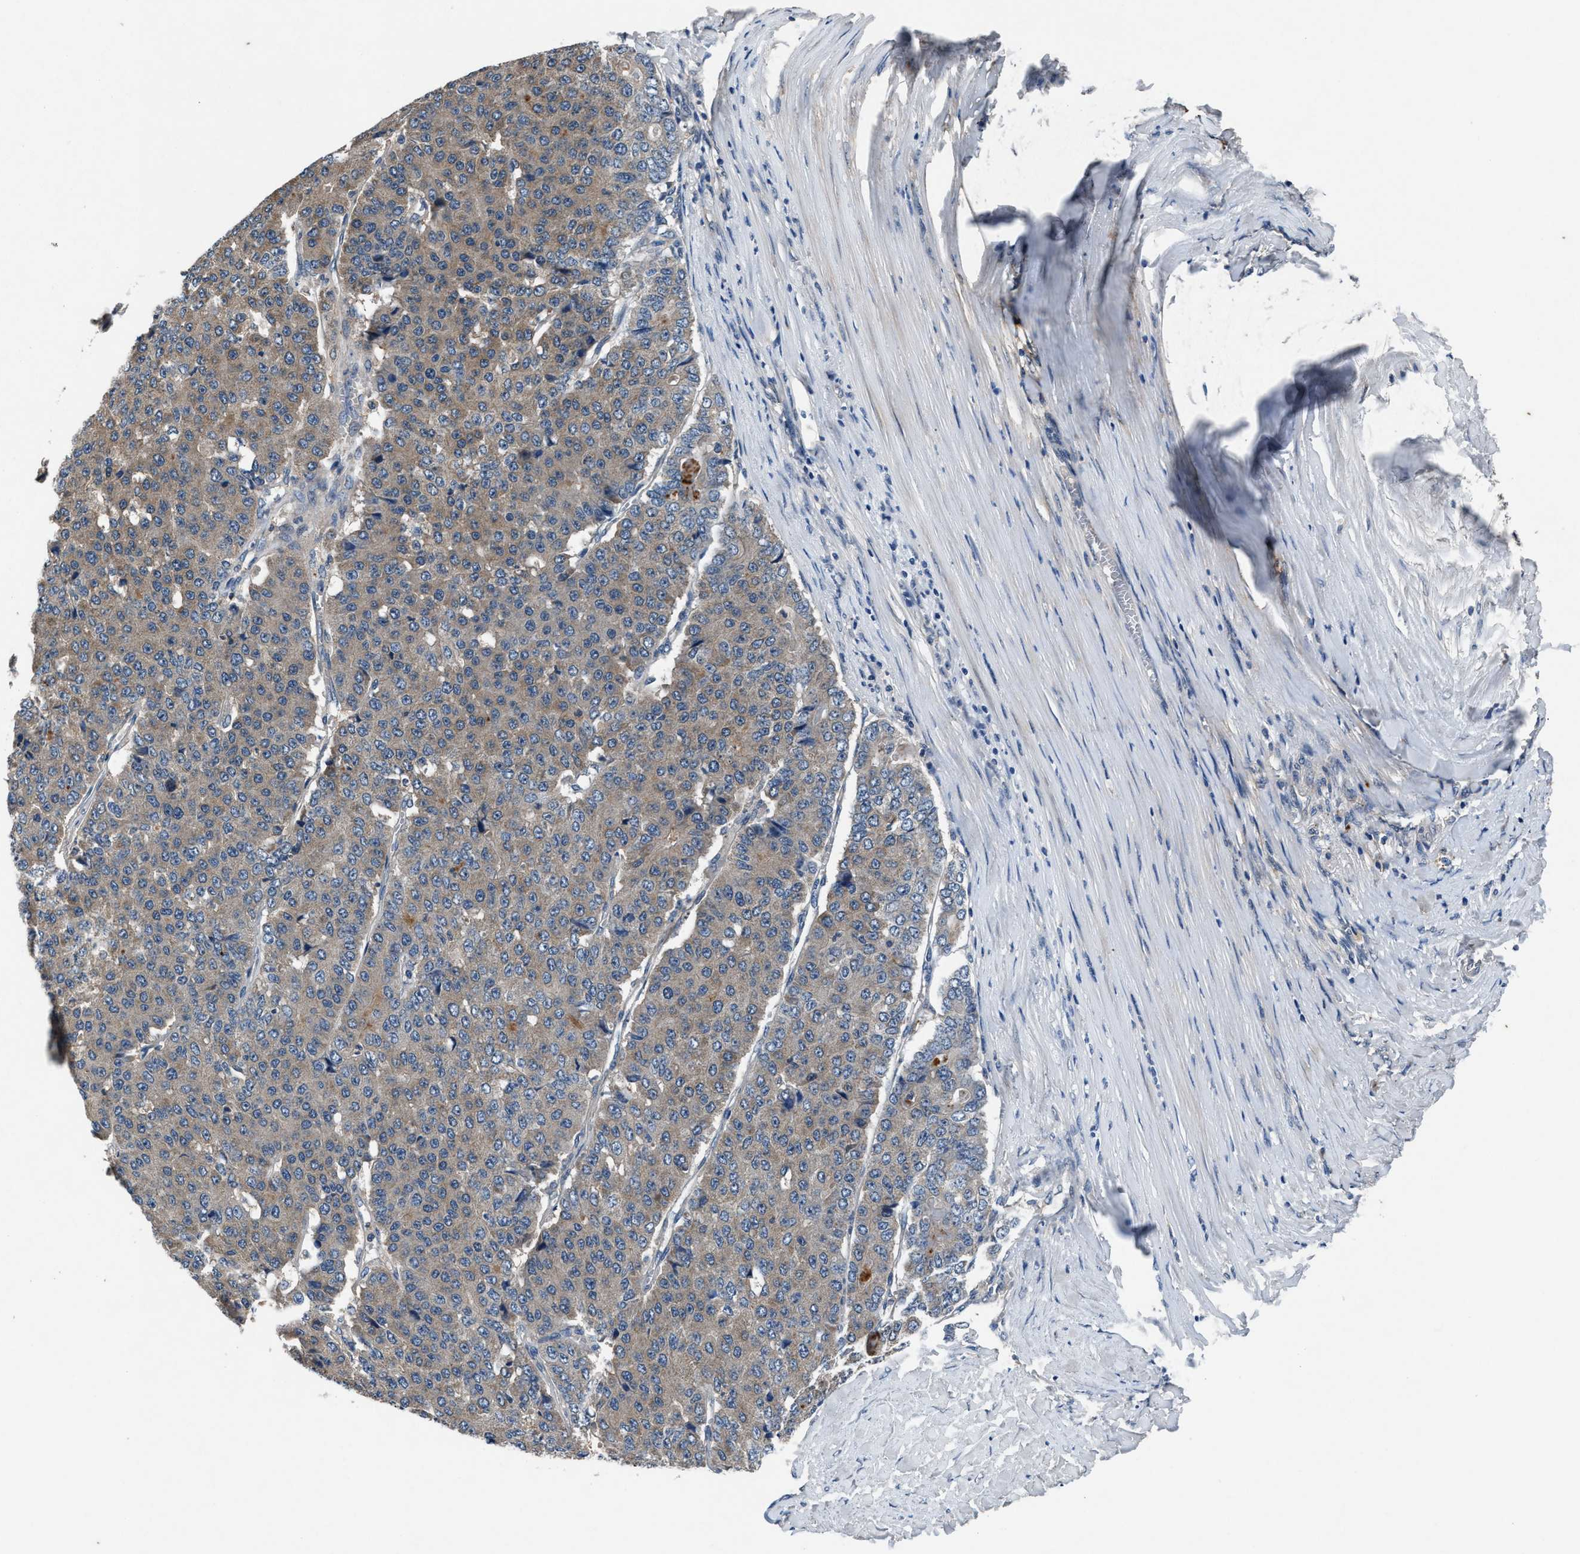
{"staining": {"intensity": "weak", "quantity": "25%-75%", "location": "cytoplasmic/membranous"}, "tissue": "pancreatic cancer", "cell_type": "Tumor cells", "image_type": "cancer", "snomed": [{"axis": "morphology", "description": "Adenocarcinoma, NOS"}, {"axis": "topography", "description": "Pancreas"}], "caption": "IHC of human pancreatic cancer (adenocarcinoma) demonstrates low levels of weak cytoplasmic/membranous positivity in approximately 25%-75% of tumor cells.", "gene": "PRXL2C", "patient": {"sex": "male", "age": 50}}